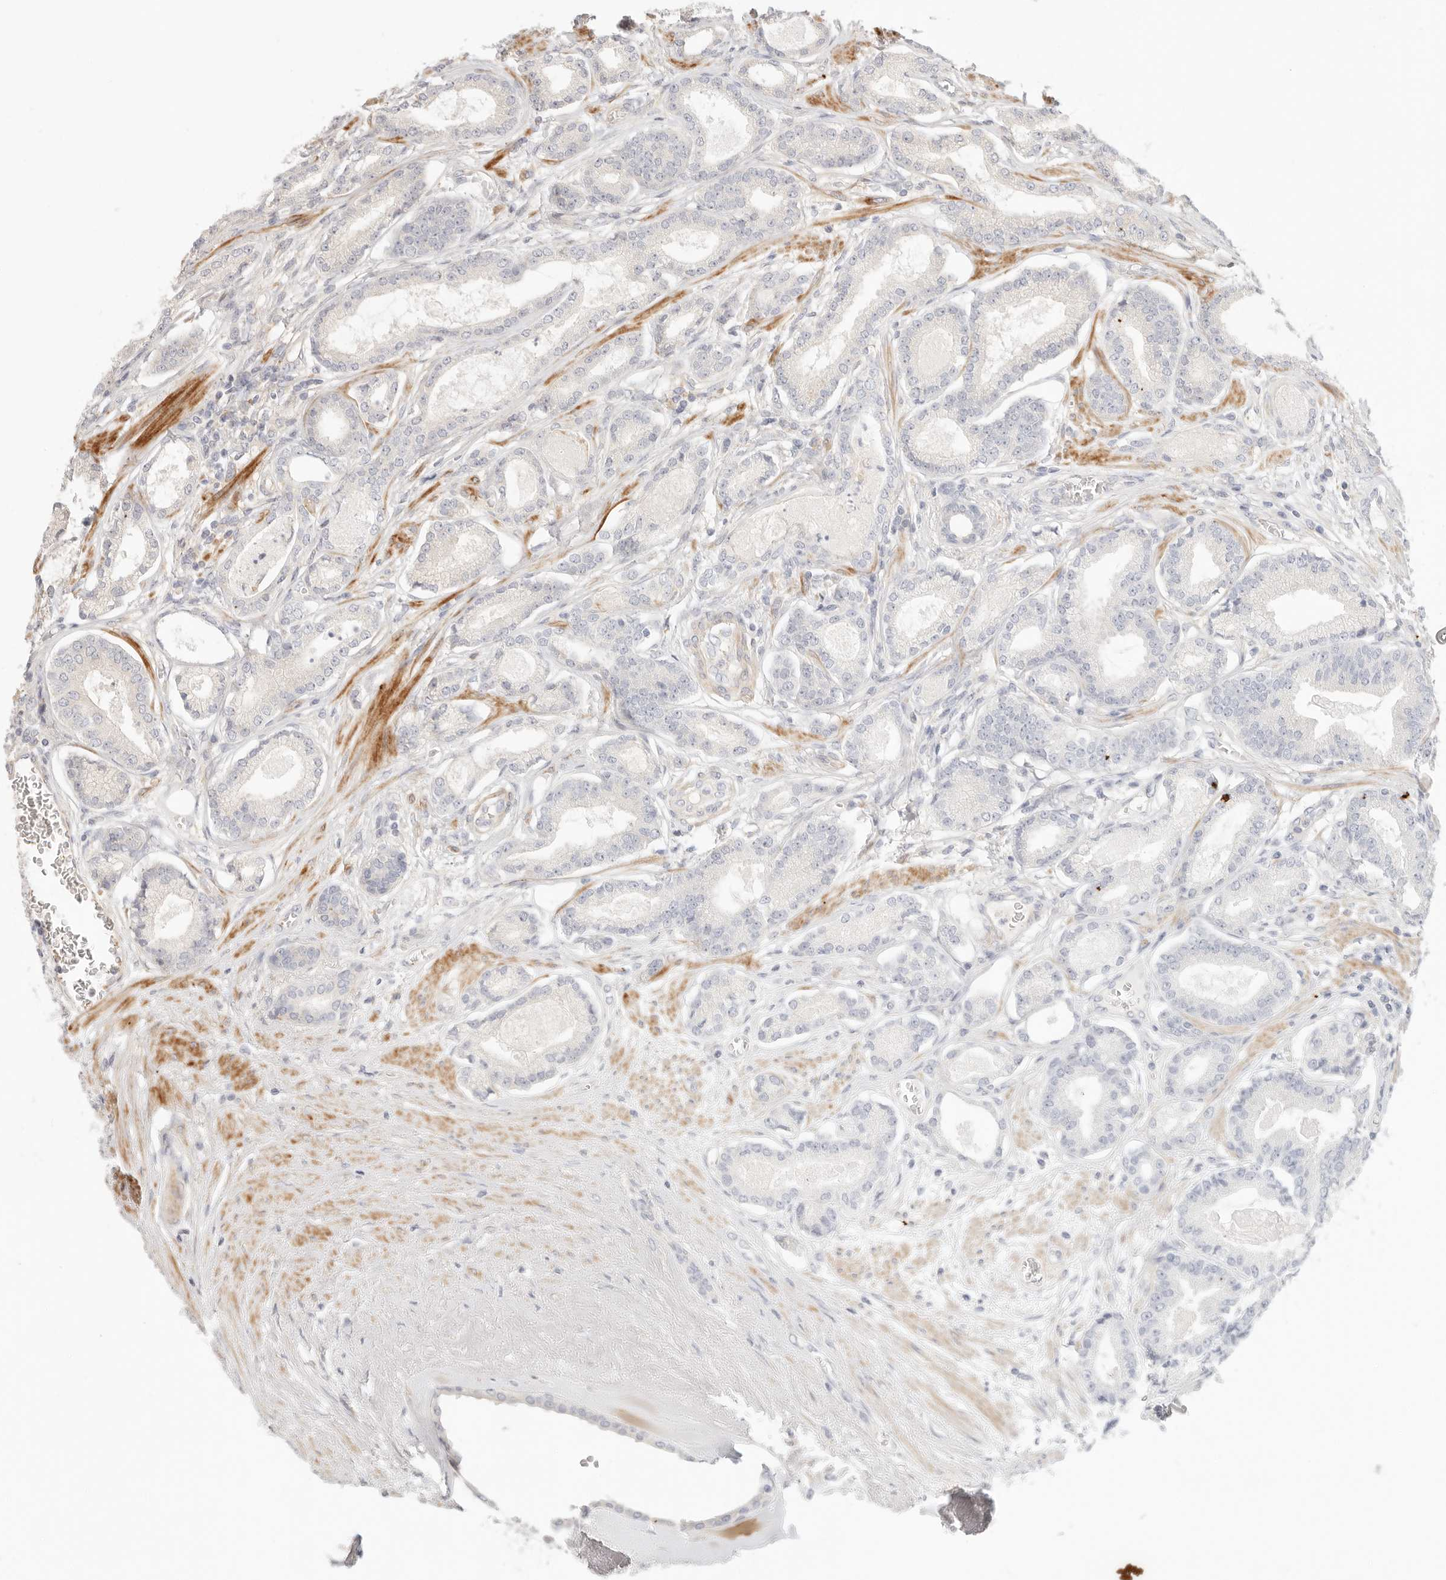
{"staining": {"intensity": "negative", "quantity": "none", "location": "none"}, "tissue": "prostate cancer", "cell_type": "Tumor cells", "image_type": "cancer", "snomed": [{"axis": "morphology", "description": "Adenocarcinoma, Low grade"}, {"axis": "topography", "description": "Prostate"}], "caption": "High magnification brightfield microscopy of low-grade adenocarcinoma (prostate) stained with DAB (3,3'-diaminobenzidine) (brown) and counterstained with hematoxylin (blue): tumor cells show no significant expression. The staining was performed using DAB (3,3'-diaminobenzidine) to visualize the protein expression in brown, while the nuclei were stained in blue with hematoxylin (Magnification: 20x).", "gene": "IL1R2", "patient": {"sex": "male", "age": 60}}